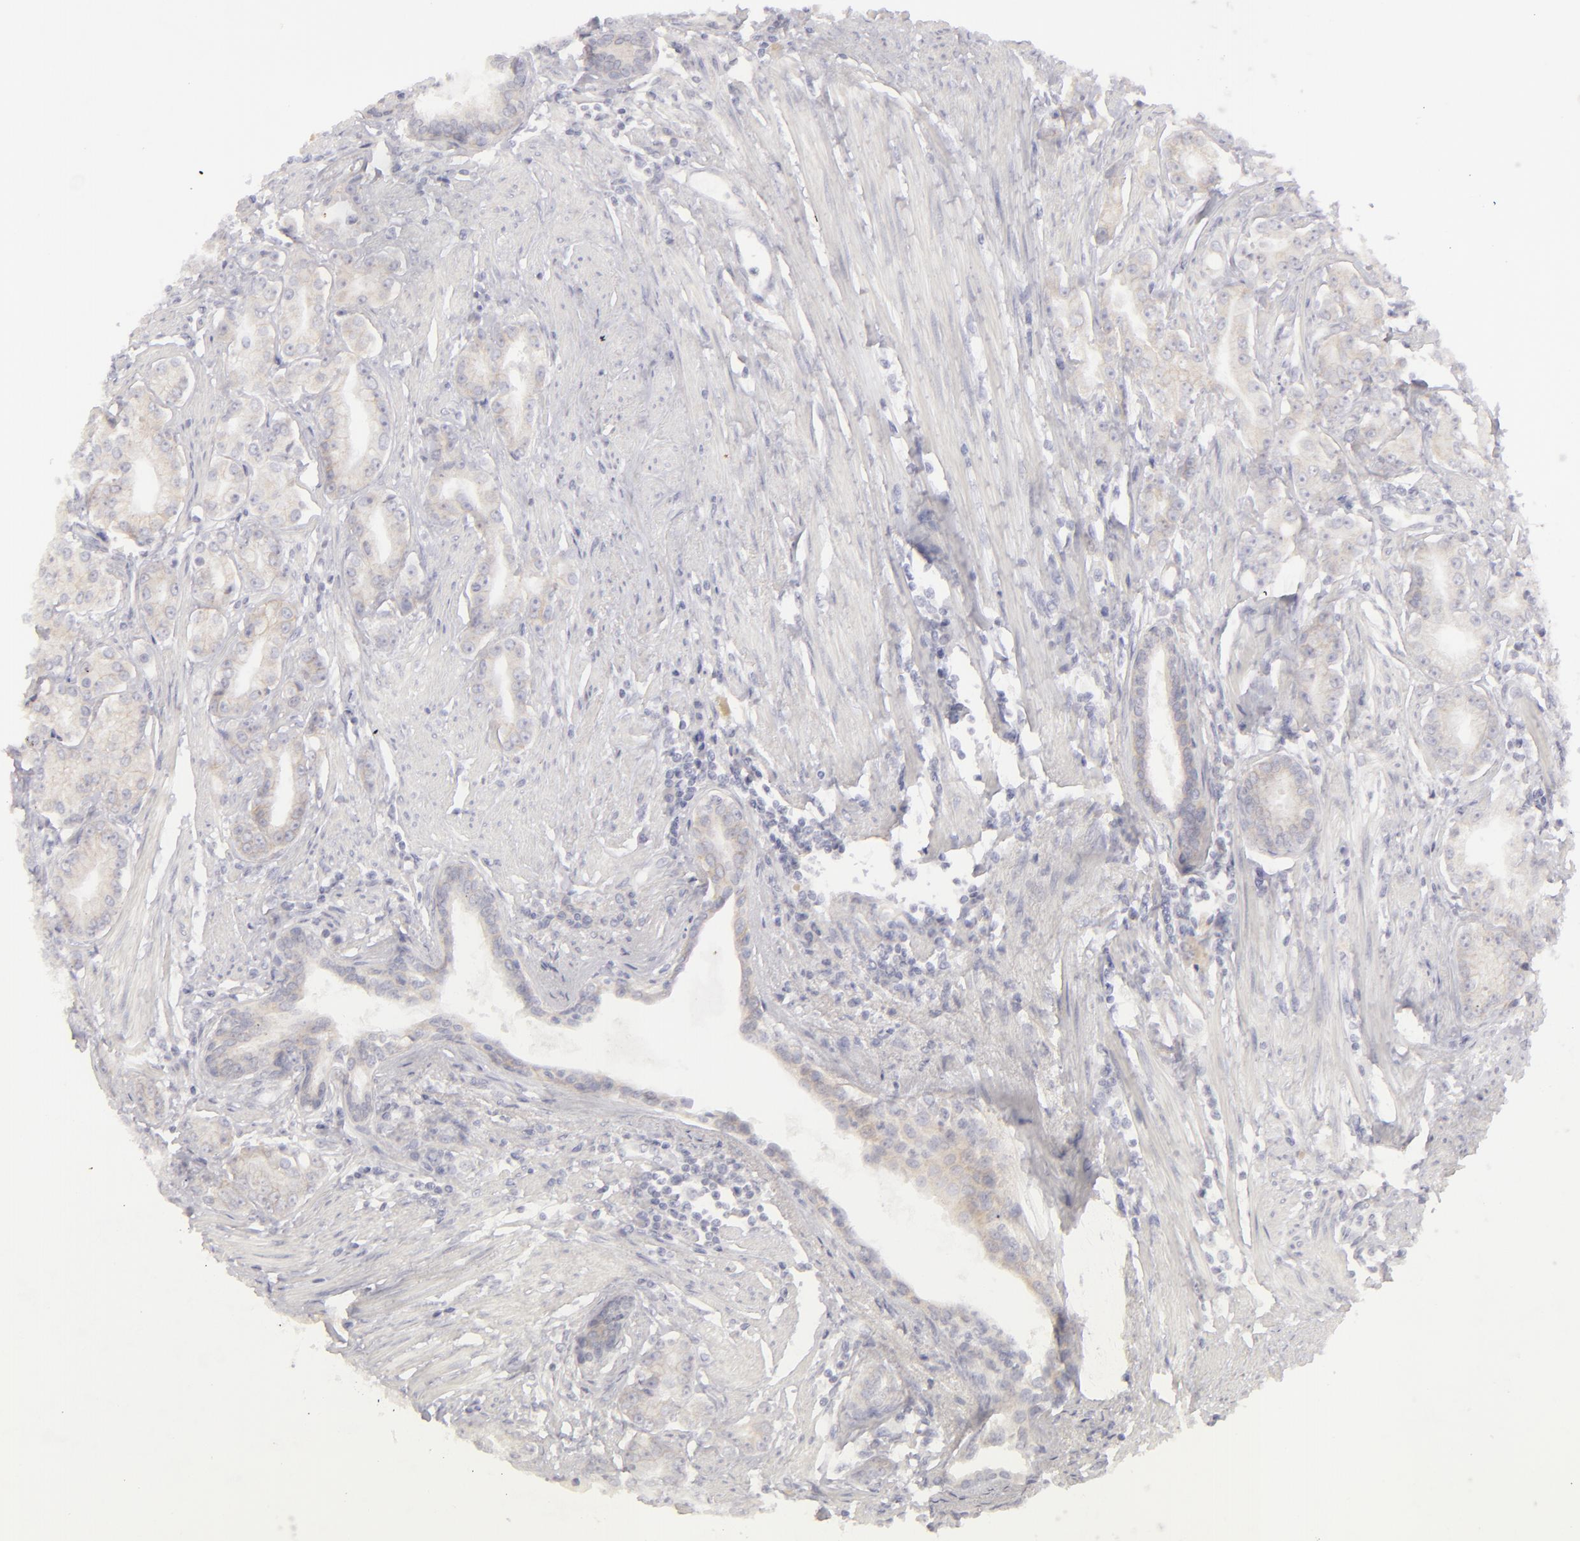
{"staining": {"intensity": "weak", "quantity": "25%-75%", "location": "cytoplasmic/membranous"}, "tissue": "prostate cancer", "cell_type": "Tumor cells", "image_type": "cancer", "snomed": [{"axis": "morphology", "description": "Adenocarcinoma, Medium grade"}, {"axis": "topography", "description": "Prostate"}], "caption": "Medium-grade adenocarcinoma (prostate) stained with a protein marker exhibits weak staining in tumor cells.", "gene": "DLG4", "patient": {"sex": "male", "age": 72}}